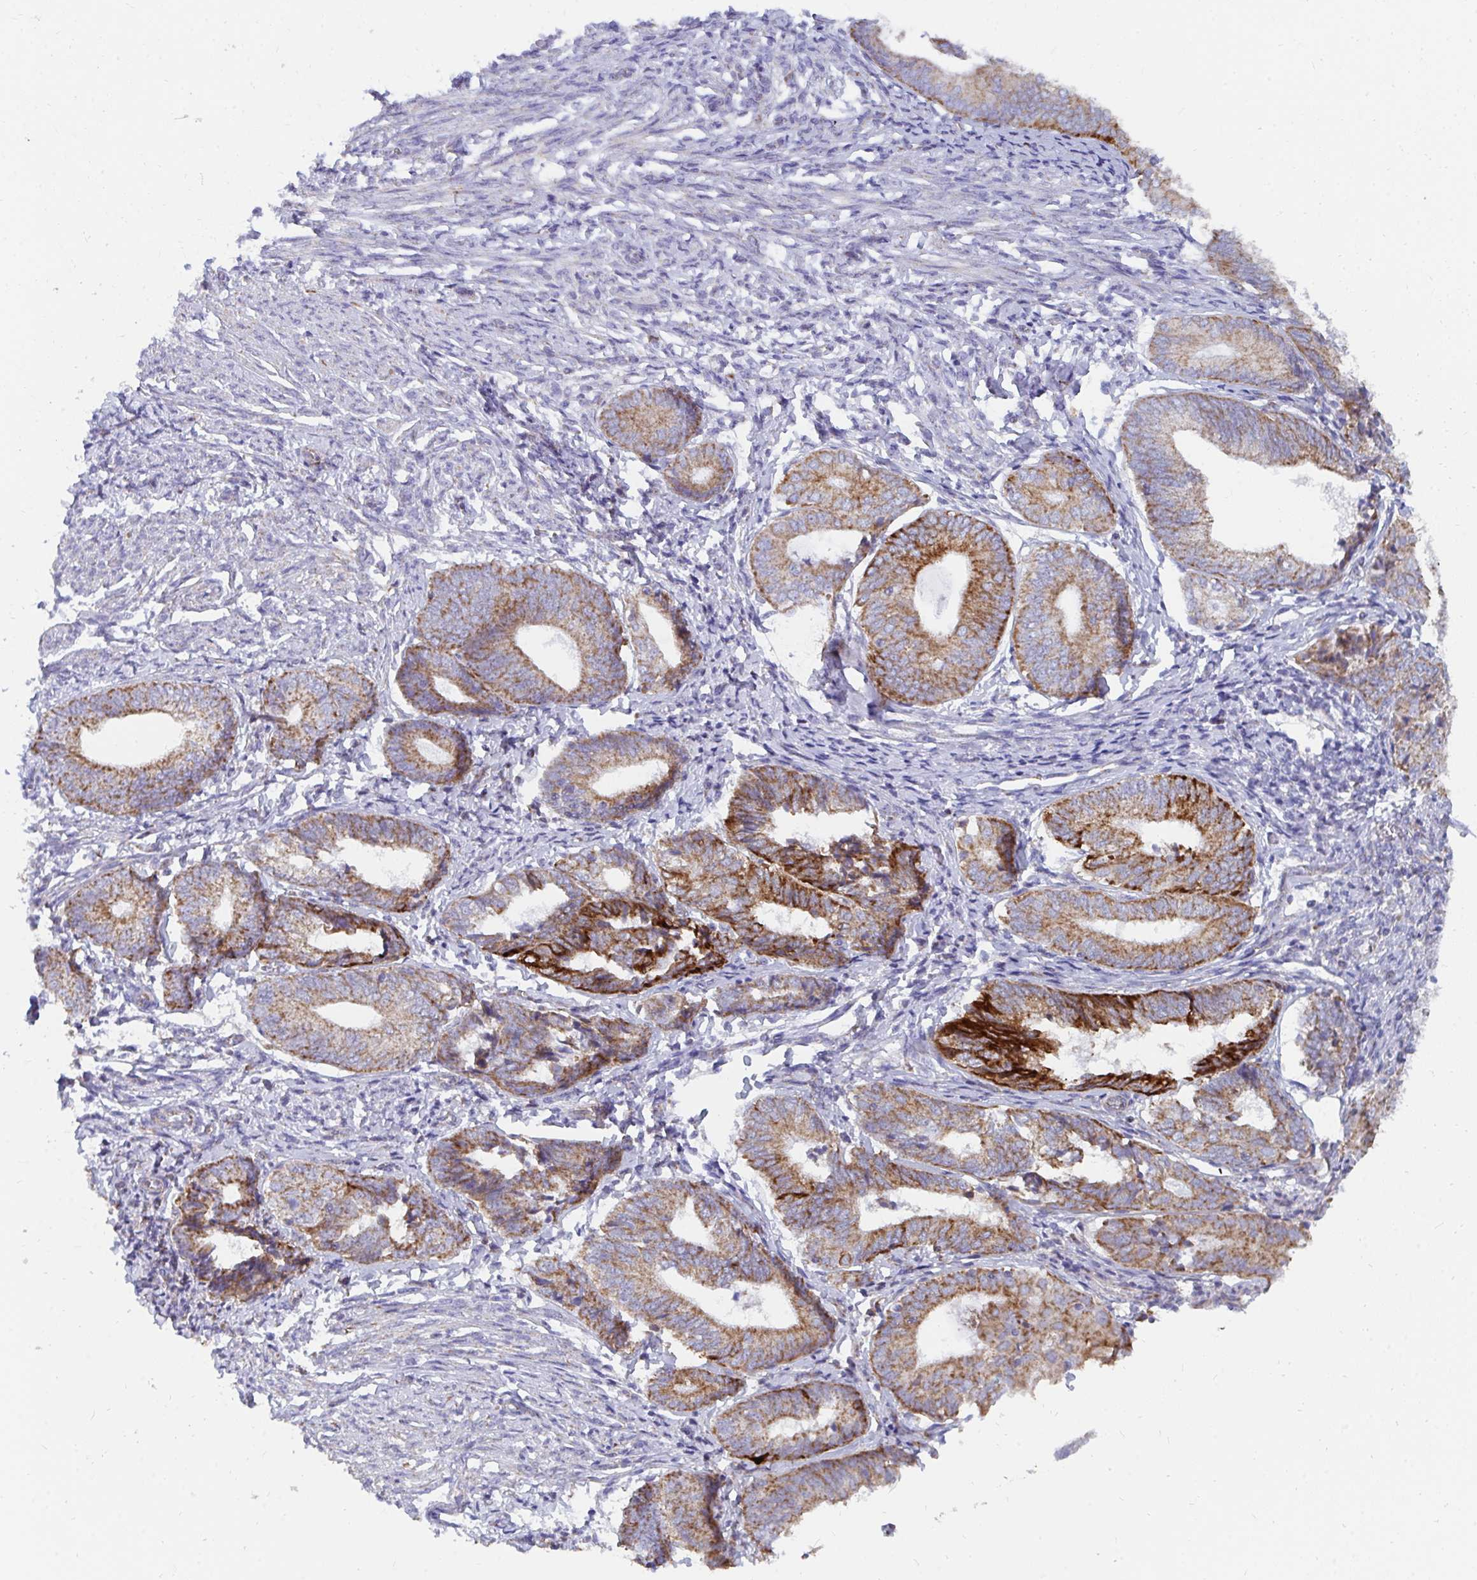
{"staining": {"intensity": "moderate", "quantity": ">75%", "location": "cytoplasmic/membranous"}, "tissue": "endometrial cancer", "cell_type": "Tumor cells", "image_type": "cancer", "snomed": [{"axis": "morphology", "description": "Adenocarcinoma, NOS"}, {"axis": "topography", "description": "Endometrium"}], "caption": "DAB (3,3'-diaminobenzidine) immunohistochemical staining of human adenocarcinoma (endometrial) displays moderate cytoplasmic/membranous protein expression in approximately >75% of tumor cells.", "gene": "PC", "patient": {"sex": "female", "age": 87}}